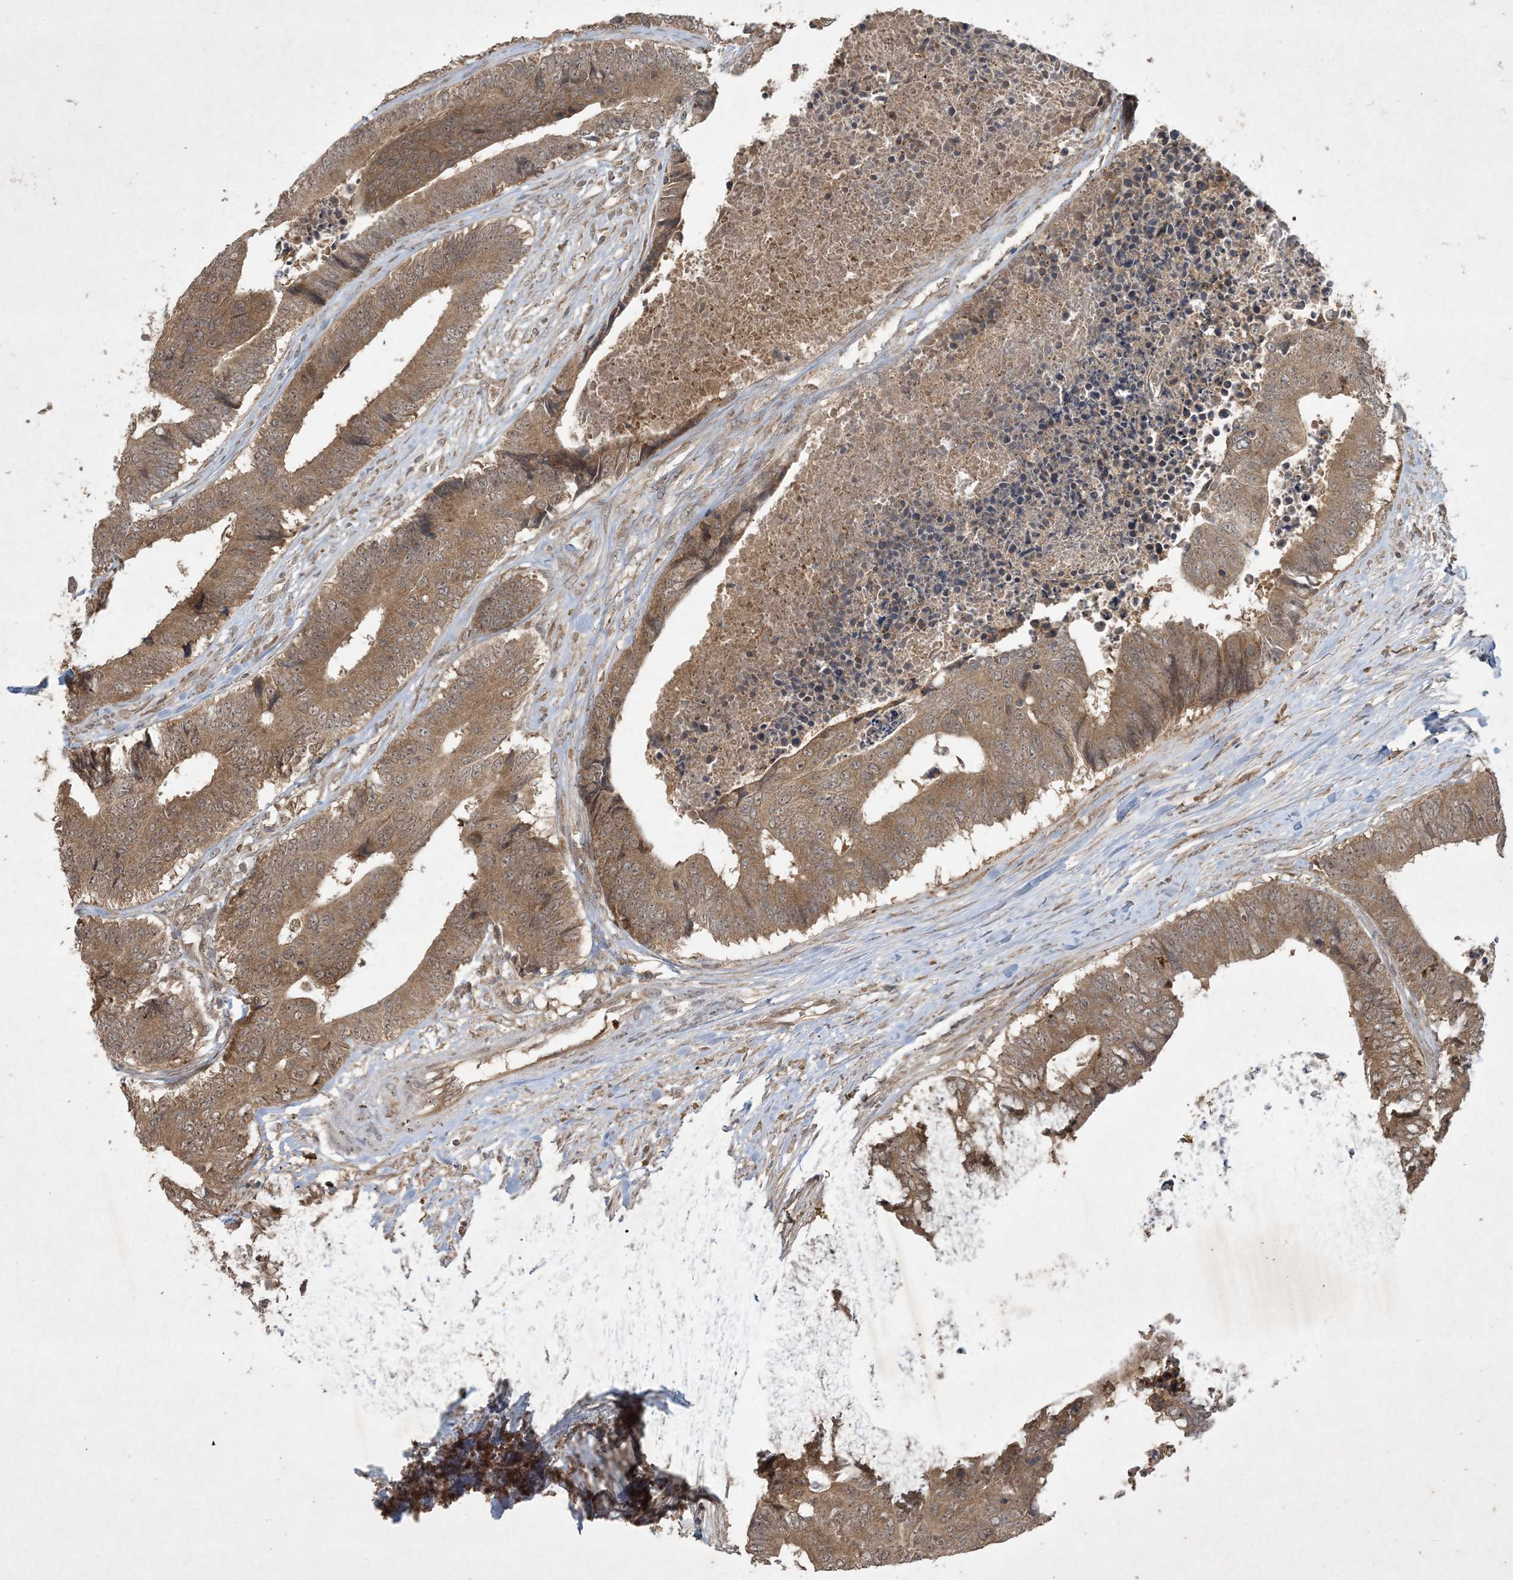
{"staining": {"intensity": "moderate", "quantity": ">75%", "location": "cytoplasmic/membranous,nuclear"}, "tissue": "colorectal cancer", "cell_type": "Tumor cells", "image_type": "cancer", "snomed": [{"axis": "morphology", "description": "Adenocarcinoma, NOS"}, {"axis": "topography", "description": "Rectum"}], "caption": "Immunohistochemical staining of colorectal cancer displays medium levels of moderate cytoplasmic/membranous and nuclear positivity in about >75% of tumor cells.", "gene": "NRBP2", "patient": {"sex": "male", "age": 84}}